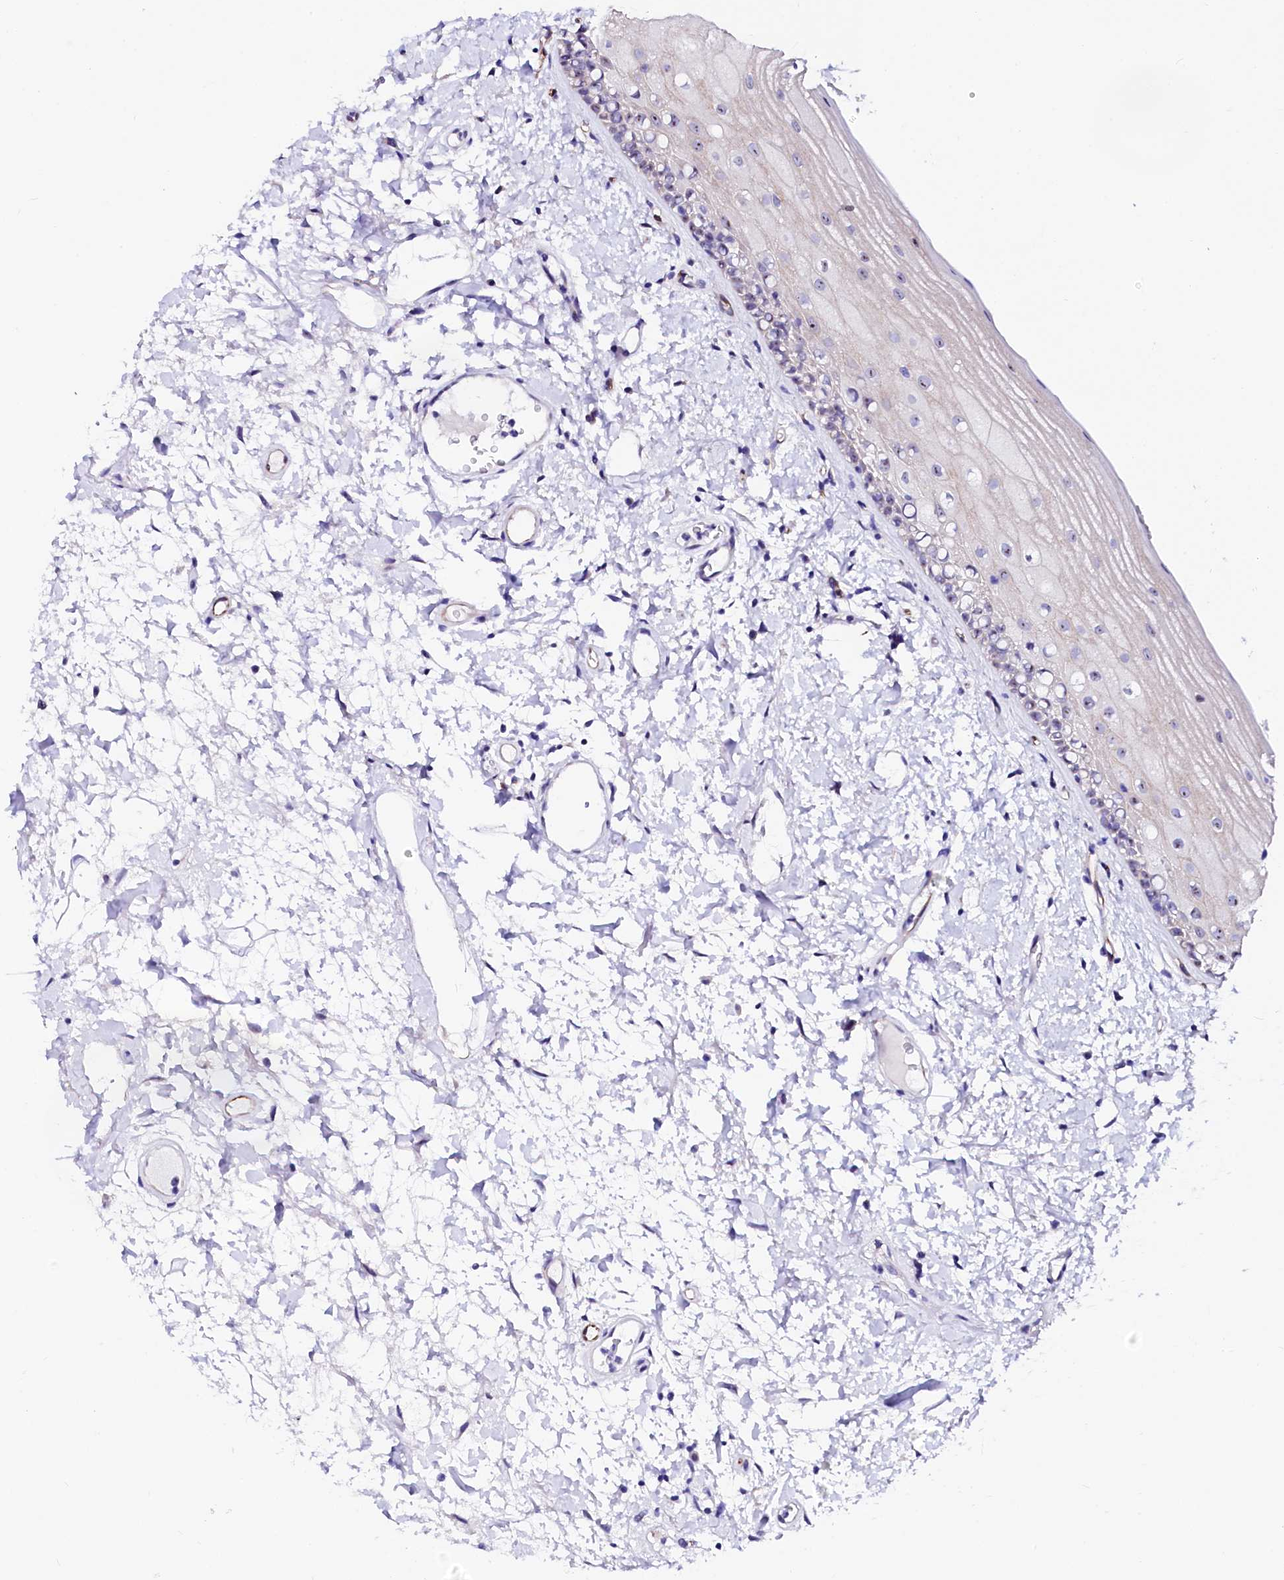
{"staining": {"intensity": "moderate", "quantity": "<25%", "location": "nuclear"}, "tissue": "oral mucosa", "cell_type": "Squamous epithelial cells", "image_type": "normal", "snomed": [{"axis": "morphology", "description": "Normal tissue, NOS"}, {"axis": "topography", "description": "Oral tissue"}], "caption": "Protein staining displays moderate nuclear expression in about <25% of squamous epithelial cells in unremarkable oral mucosa. The protein is stained brown, and the nuclei are stained in blue (DAB IHC with brightfield microscopy, high magnification).", "gene": "SFR1", "patient": {"sex": "female", "age": 76}}